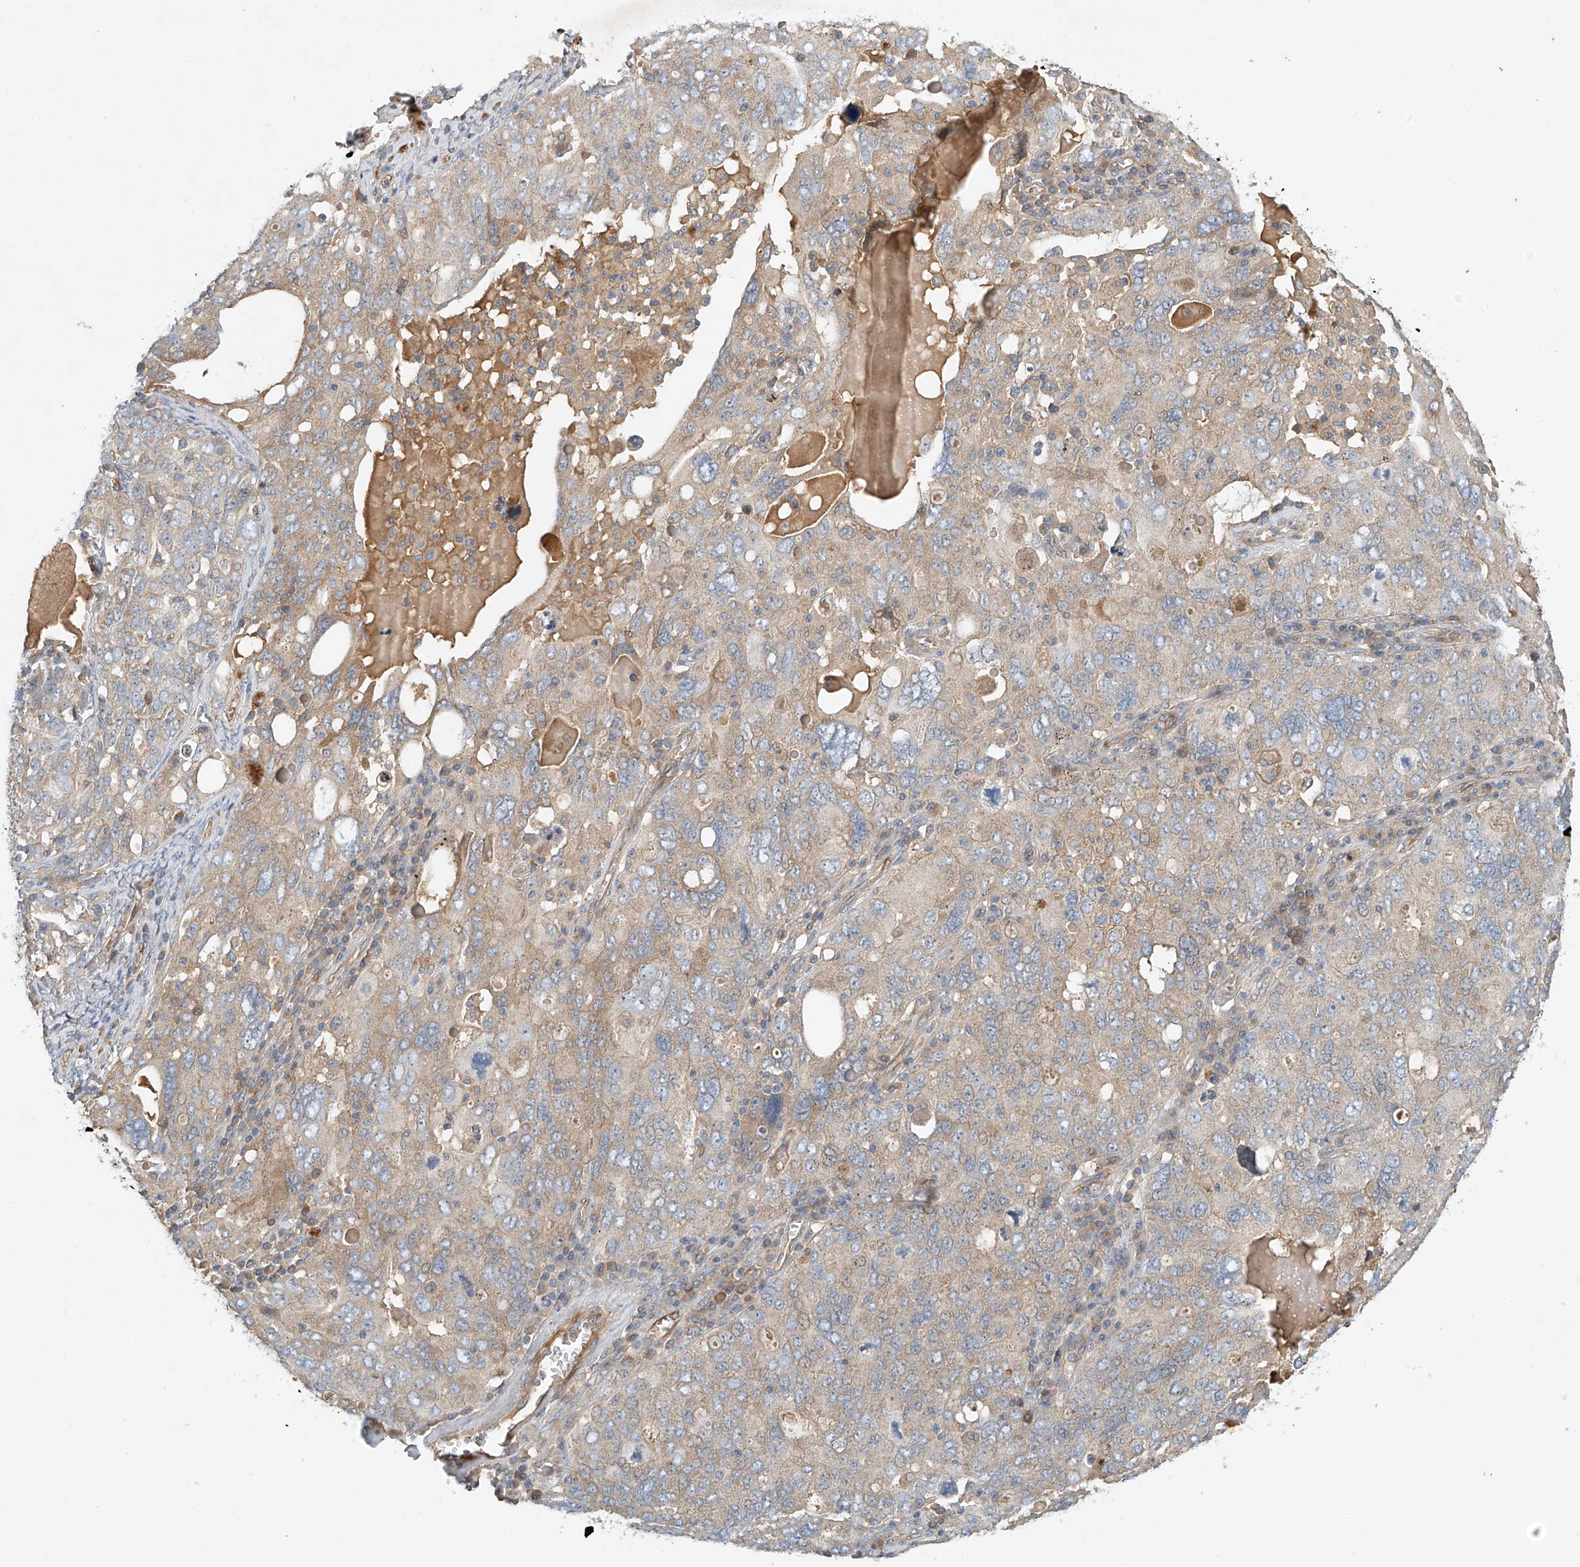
{"staining": {"intensity": "weak", "quantity": "25%-75%", "location": "cytoplasmic/membranous"}, "tissue": "ovarian cancer", "cell_type": "Tumor cells", "image_type": "cancer", "snomed": [{"axis": "morphology", "description": "Carcinoma, endometroid"}, {"axis": "topography", "description": "Ovary"}], "caption": "Immunohistochemical staining of human ovarian cancer displays weak cytoplasmic/membranous protein positivity in about 25%-75% of tumor cells.", "gene": "LYRM9", "patient": {"sex": "female", "age": 62}}